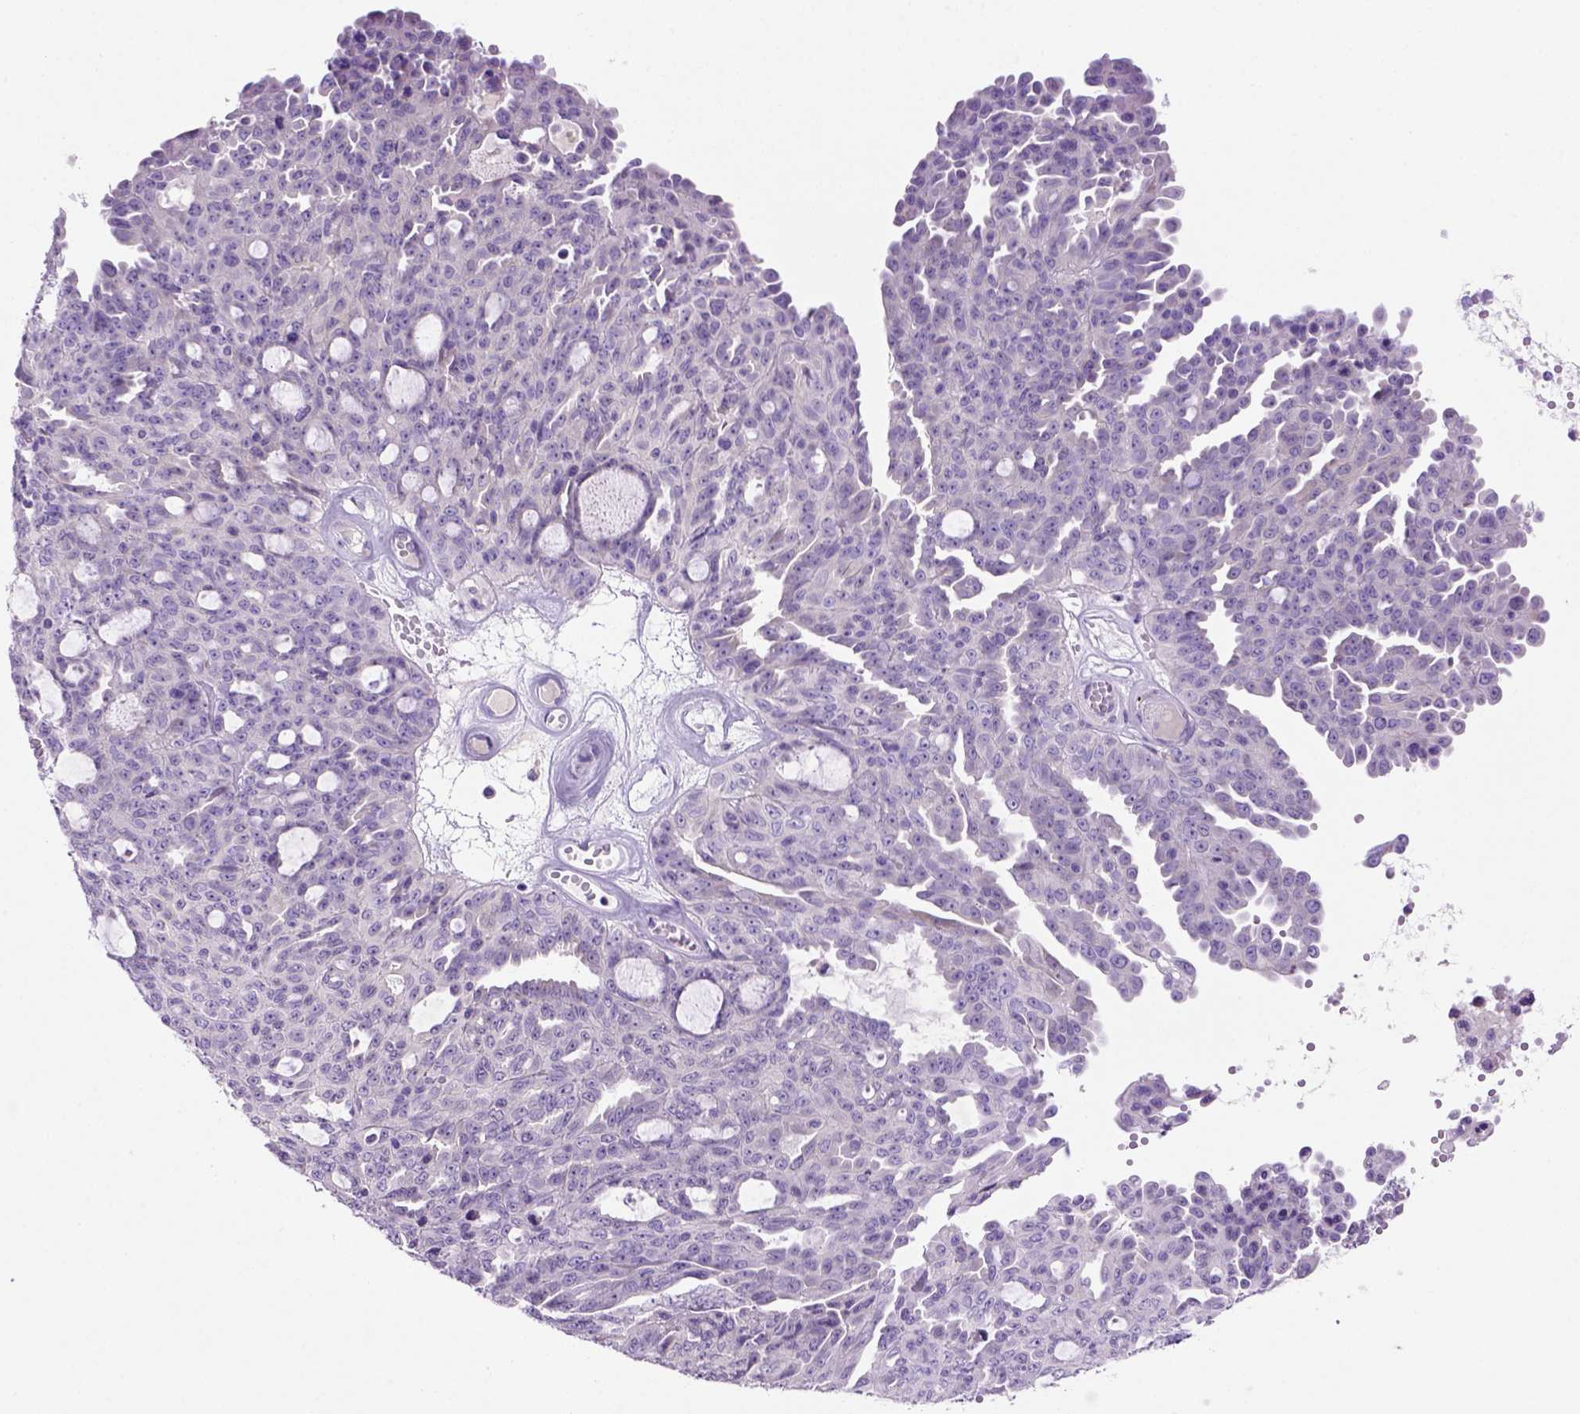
{"staining": {"intensity": "negative", "quantity": "none", "location": "none"}, "tissue": "ovarian cancer", "cell_type": "Tumor cells", "image_type": "cancer", "snomed": [{"axis": "morphology", "description": "Cystadenocarcinoma, serous, NOS"}, {"axis": "topography", "description": "Ovary"}], "caption": "An immunohistochemistry (IHC) photomicrograph of ovarian cancer is shown. There is no staining in tumor cells of ovarian cancer. (Brightfield microscopy of DAB IHC at high magnification).", "gene": "SIRPD", "patient": {"sex": "female", "age": 71}}